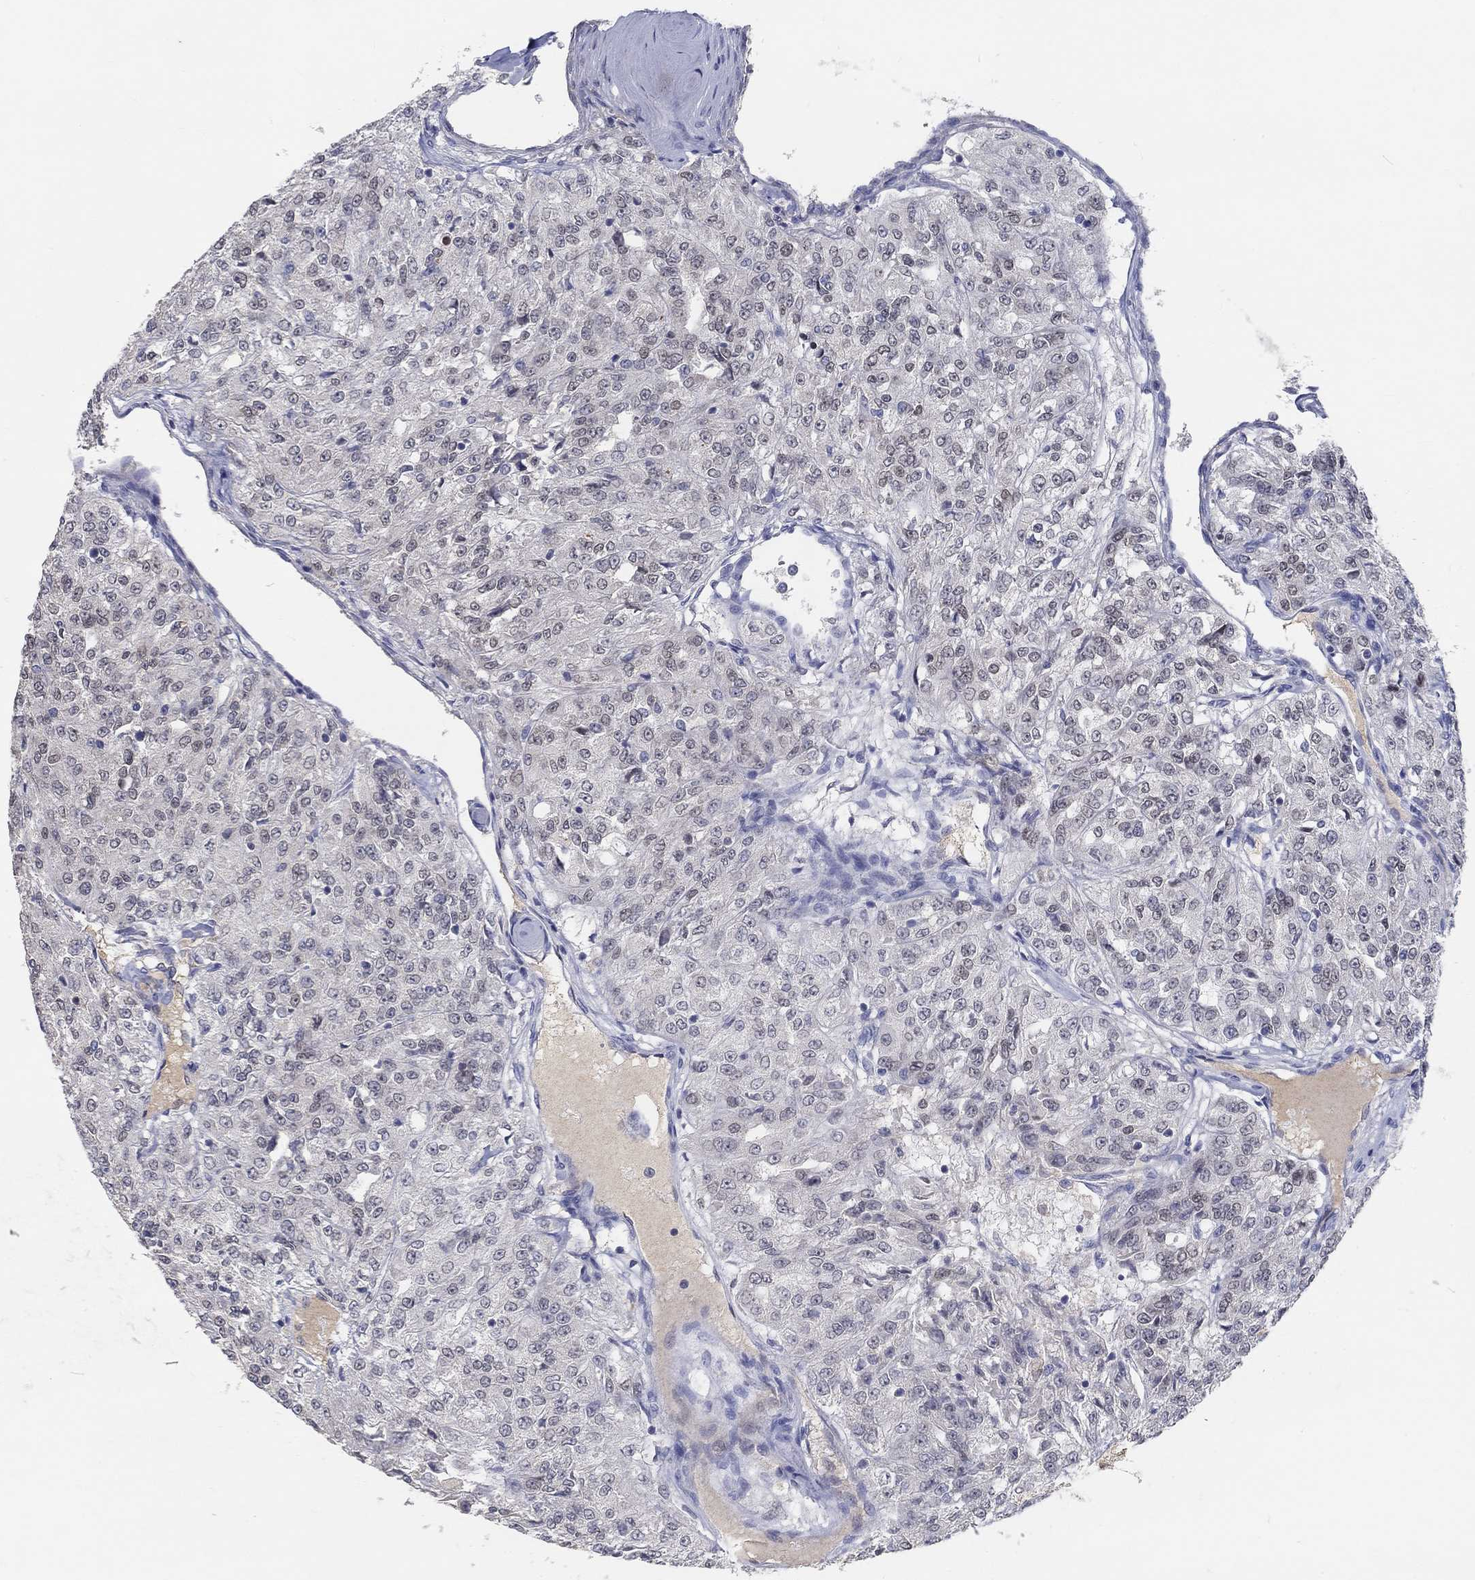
{"staining": {"intensity": "weak", "quantity": "<25%", "location": "nuclear"}, "tissue": "renal cancer", "cell_type": "Tumor cells", "image_type": "cancer", "snomed": [{"axis": "morphology", "description": "Adenocarcinoma, NOS"}, {"axis": "topography", "description": "Kidney"}], "caption": "Renal cancer was stained to show a protein in brown. There is no significant staining in tumor cells.", "gene": "FGF2", "patient": {"sex": "female", "age": 63}}